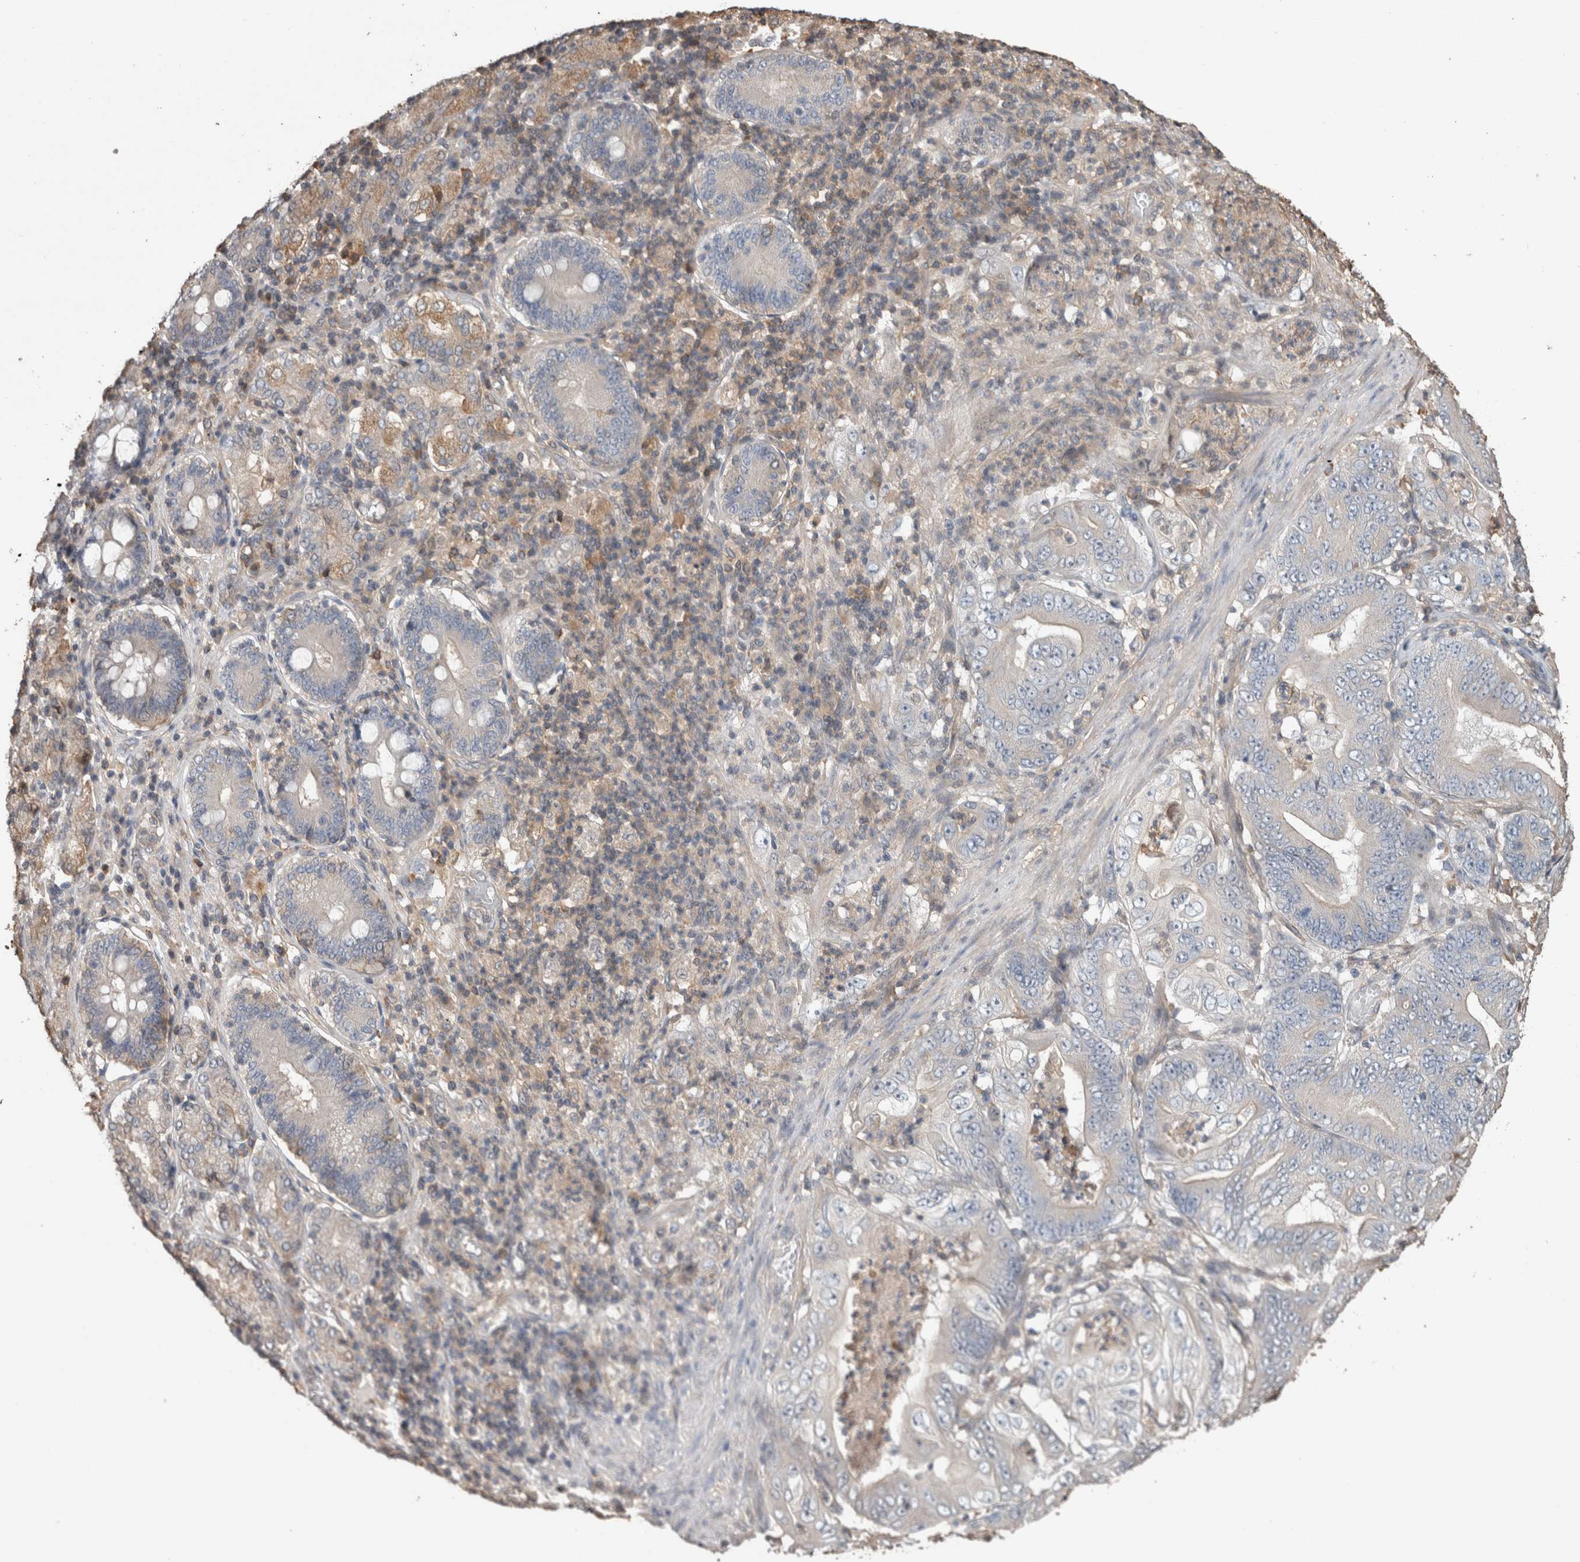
{"staining": {"intensity": "negative", "quantity": "none", "location": "none"}, "tissue": "stomach cancer", "cell_type": "Tumor cells", "image_type": "cancer", "snomed": [{"axis": "morphology", "description": "Adenocarcinoma, NOS"}, {"axis": "topography", "description": "Stomach"}], "caption": "Stomach cancer (adenocarcinoma) was stained to show a protein in brown. There is no significant staining in tumor cells.", "gene": "TRIM5", "patient": {"sex": "female", "age": 73}}